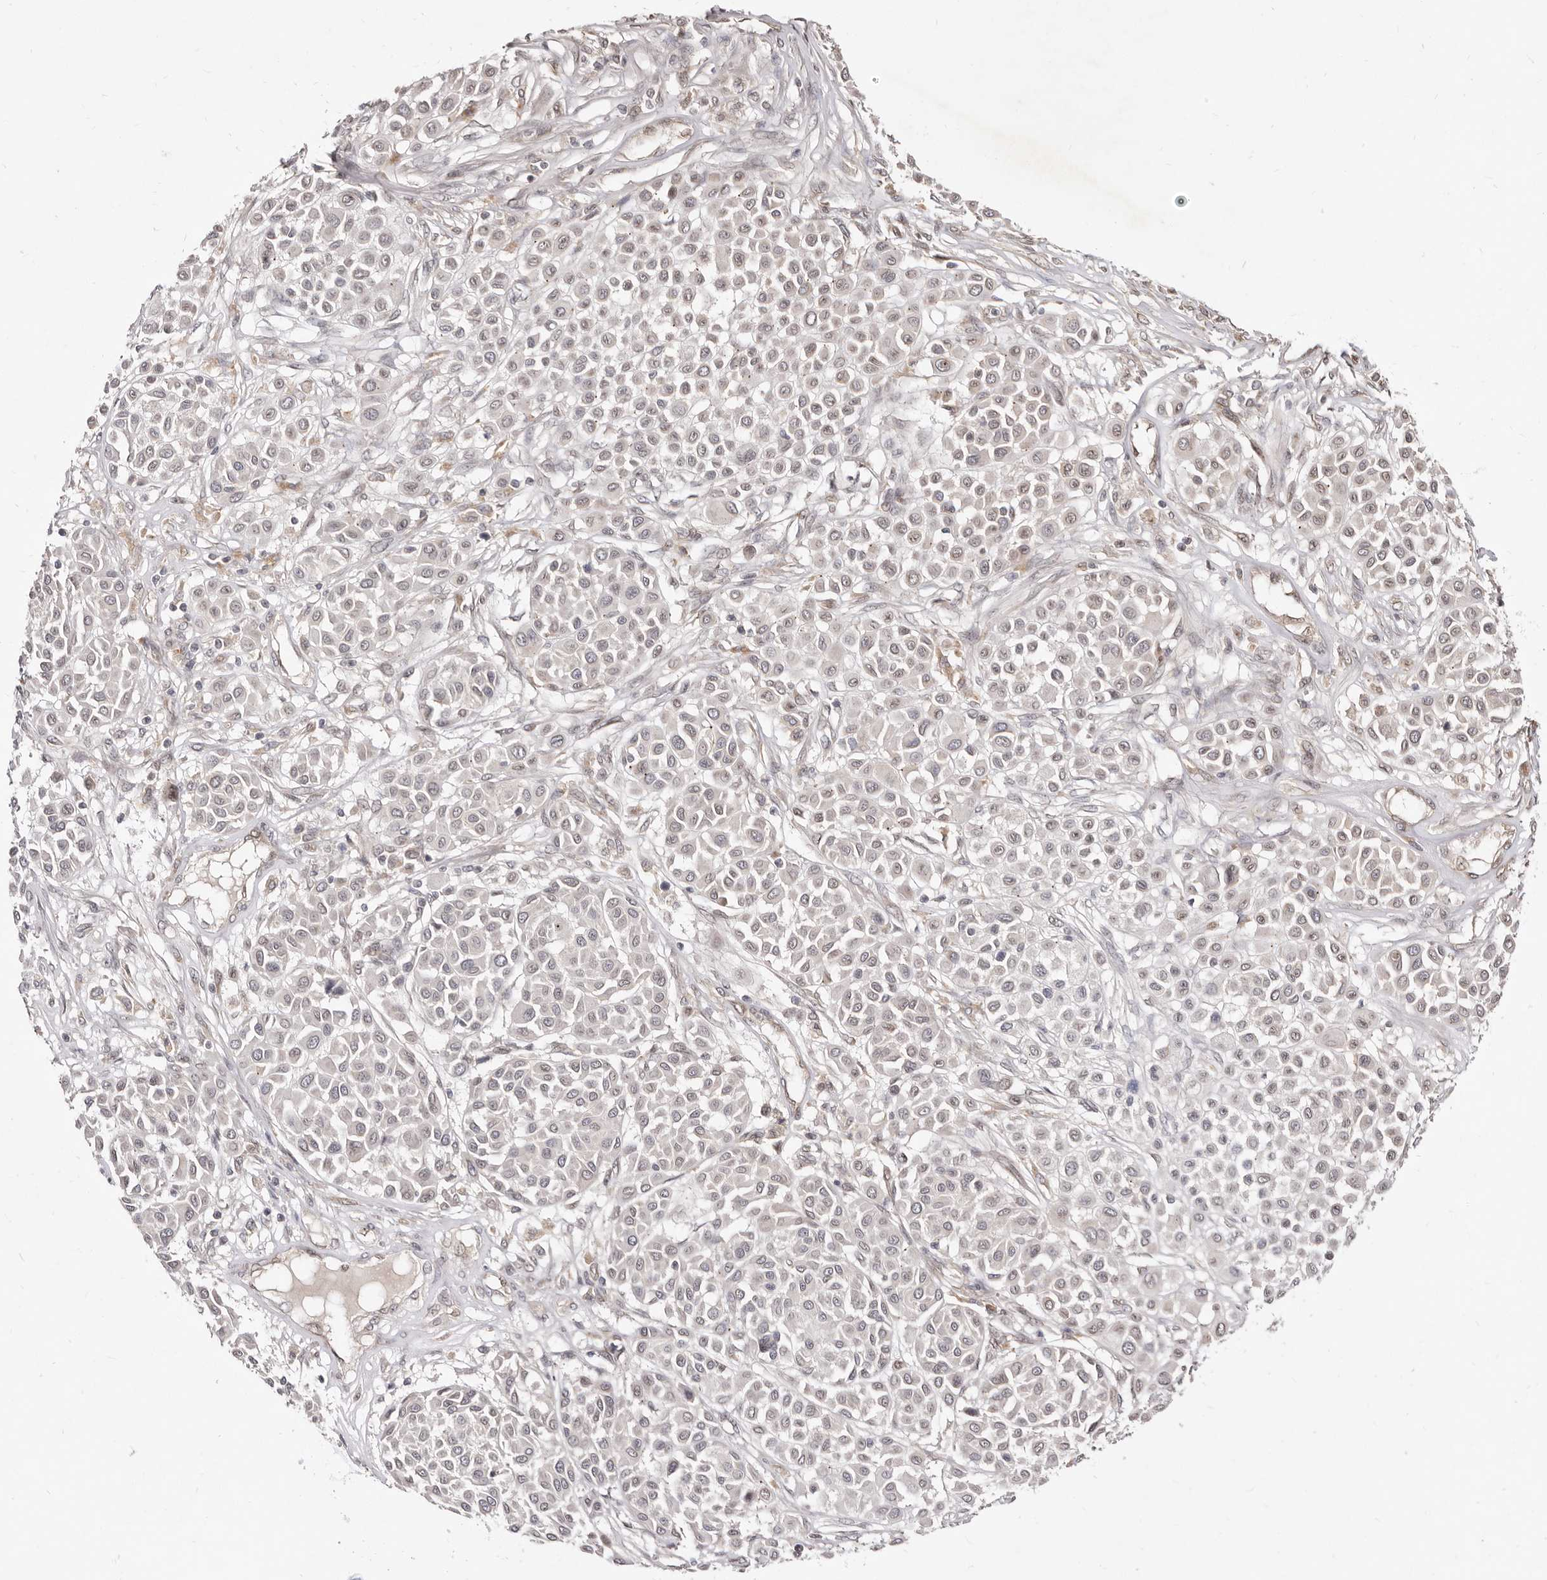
{"staining": {"intensity": "weak", "quantity": "<25%", "location": "nuclear"}, "tissue": "melanoma", "cell_type": "Tumor cells", "image_type": "cancer", "snomed": [{"axis": "morphology", "description": "Malignant melanoma, Metastatic site"}, {"axis": "topography", "description": "Soft tissue"}], "caption": "IHC histopathology image of neoplastic tissue: melanoma stained with DAB (3,3'-diaminobenzidine) exhibits no significant protein positivity in tumor cells.", "gene": "LCORL", "patient": {"sex": "male", "age": 41}}